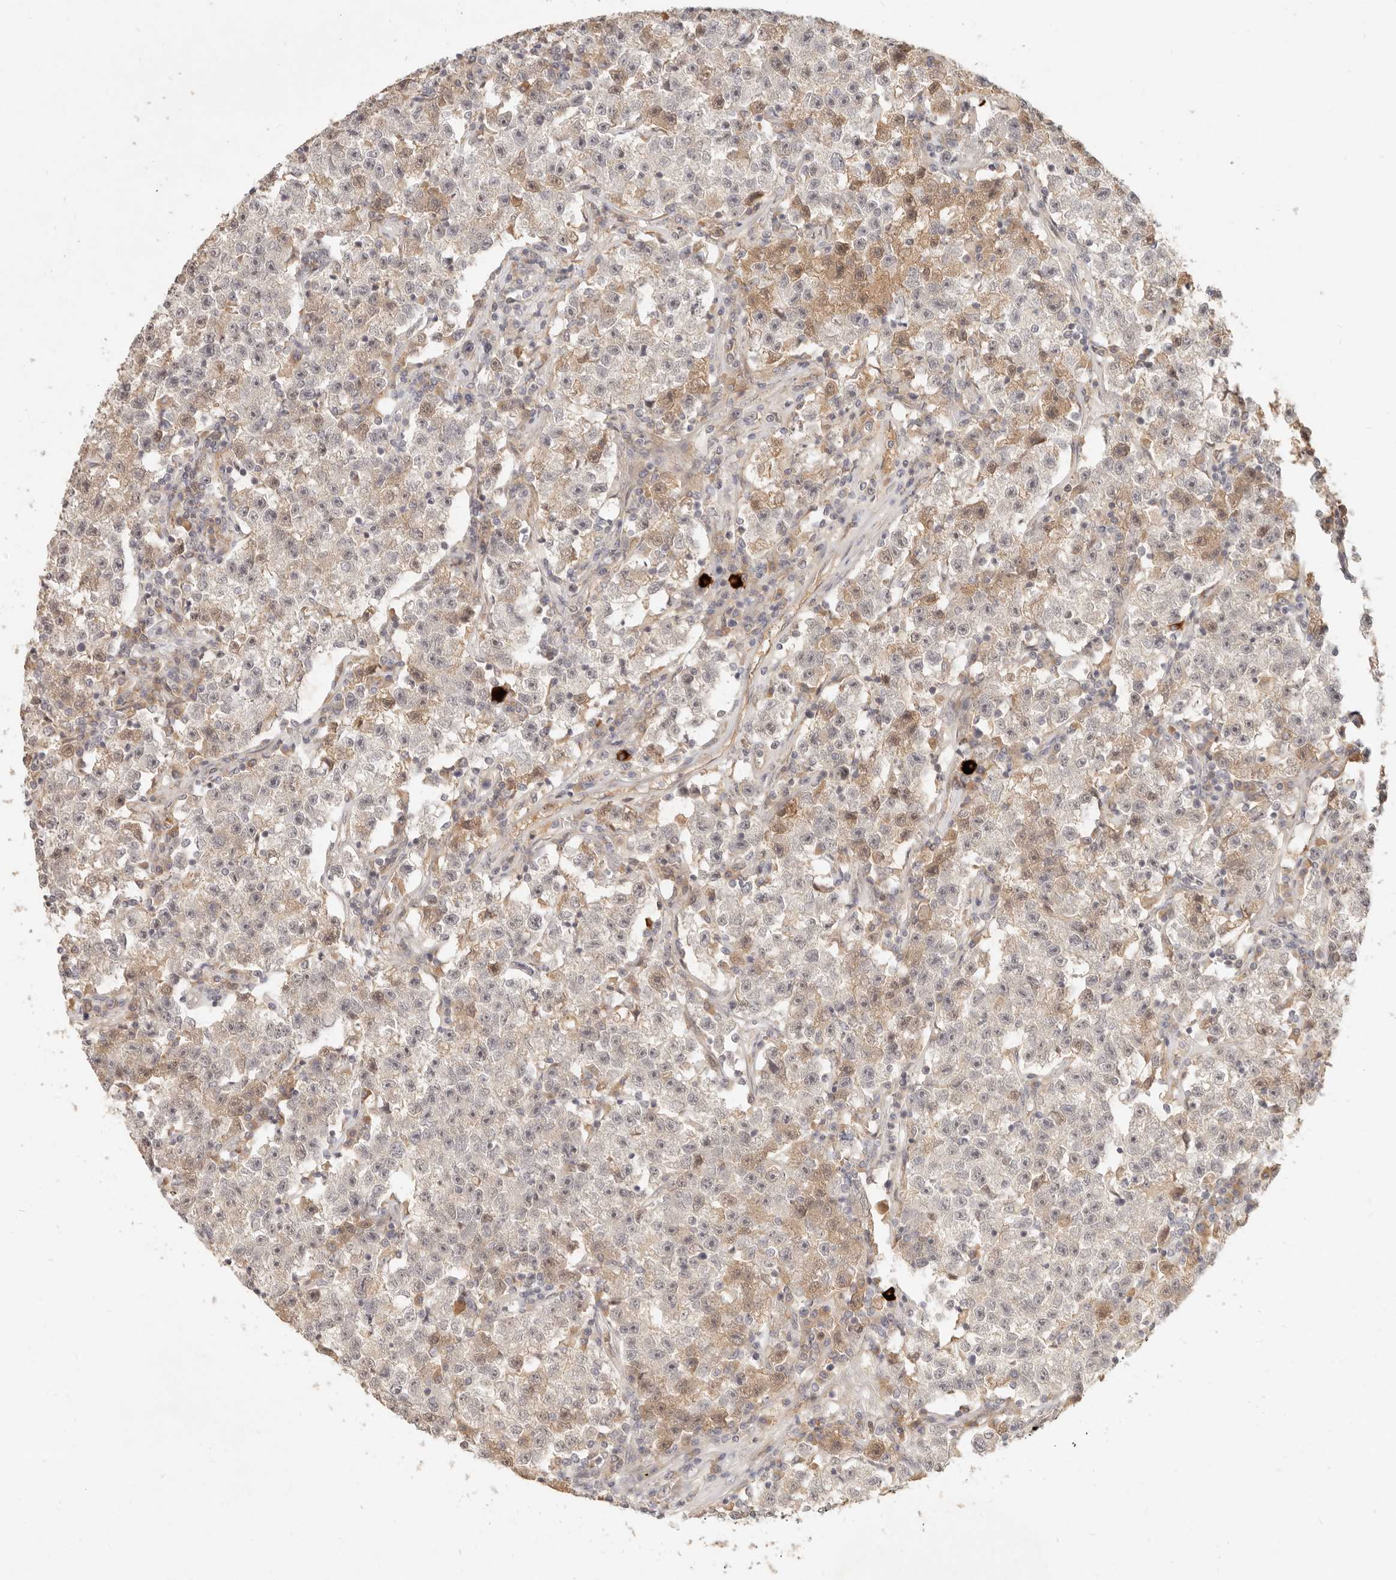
{"staining": {"intensity": "weak", "quantity": "<25%", "location": "cytoplasmic/membranous"}, "tissue": "testis cancer", "cell_type": "Tumor cells", "image_type": "cancer", "snomed": [{"axis": "morphology", "description": "Seminoma, NOS"}, {"axis": "topography", "description": "Testis"}], "caption": "DAB immunohistochemical staining of human testis cancer (seminoma) exhibits no significant positivity in tumor cells.", "gene": "UBXN11", "patient": {"sex": "male", "age": 22}}